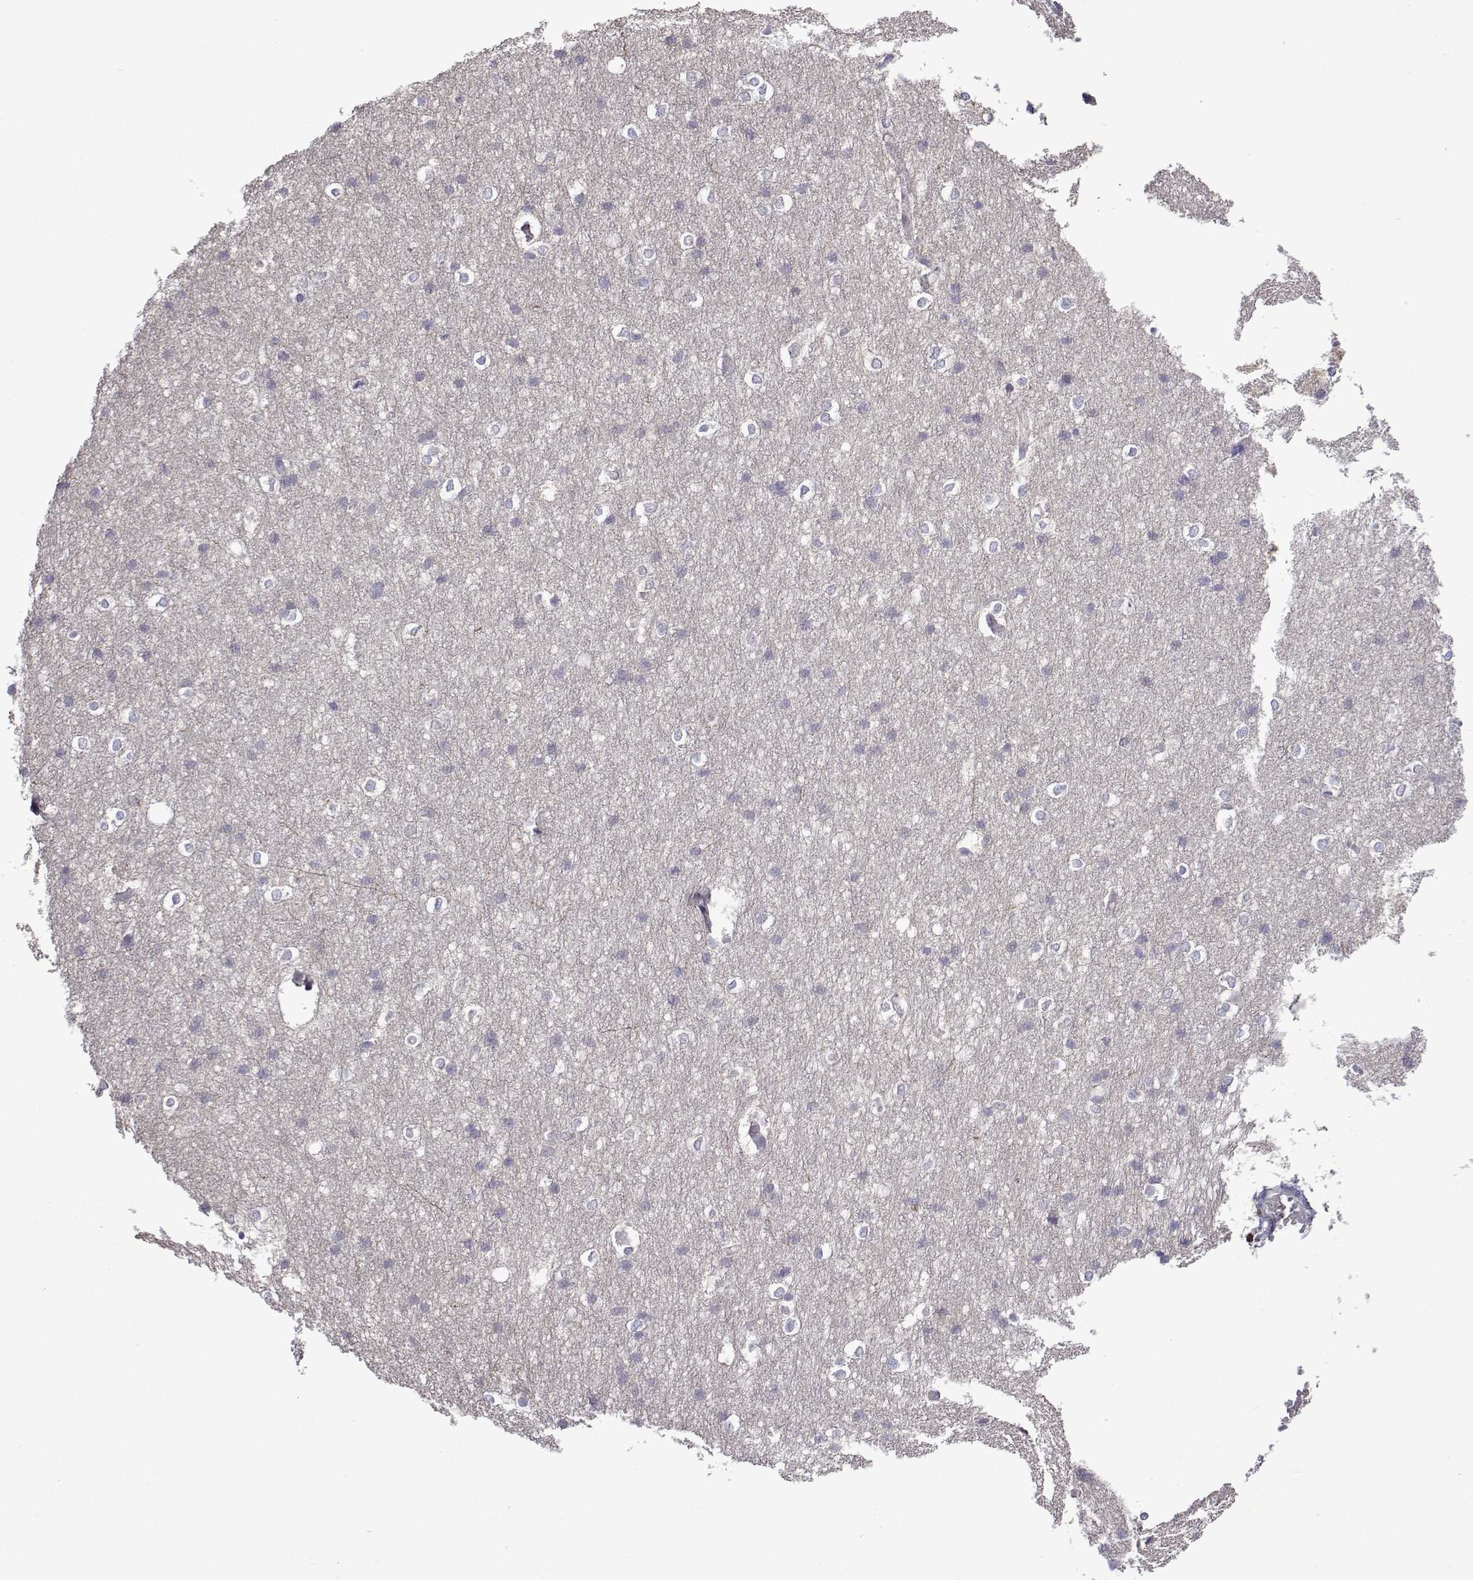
{"staining": {"intensity": "negative", "quantity": "none", "location": "none"}, "tissue": "cerebral cortex", "cell_type": "Endothelial cells", "image_type": "normal", "snomed": [{"axis": "morphology", "description": "Normal tissue, NOS"}, {"axis": "topography", "description": "Cerebral cortex"}], "caption": "Immunohistochemistry (IHC) of normal cerebral cortex displays no positivity in endothelial cells.", "gene": "SULT2A1", "patient": {"sex": "male", "age": 37}}